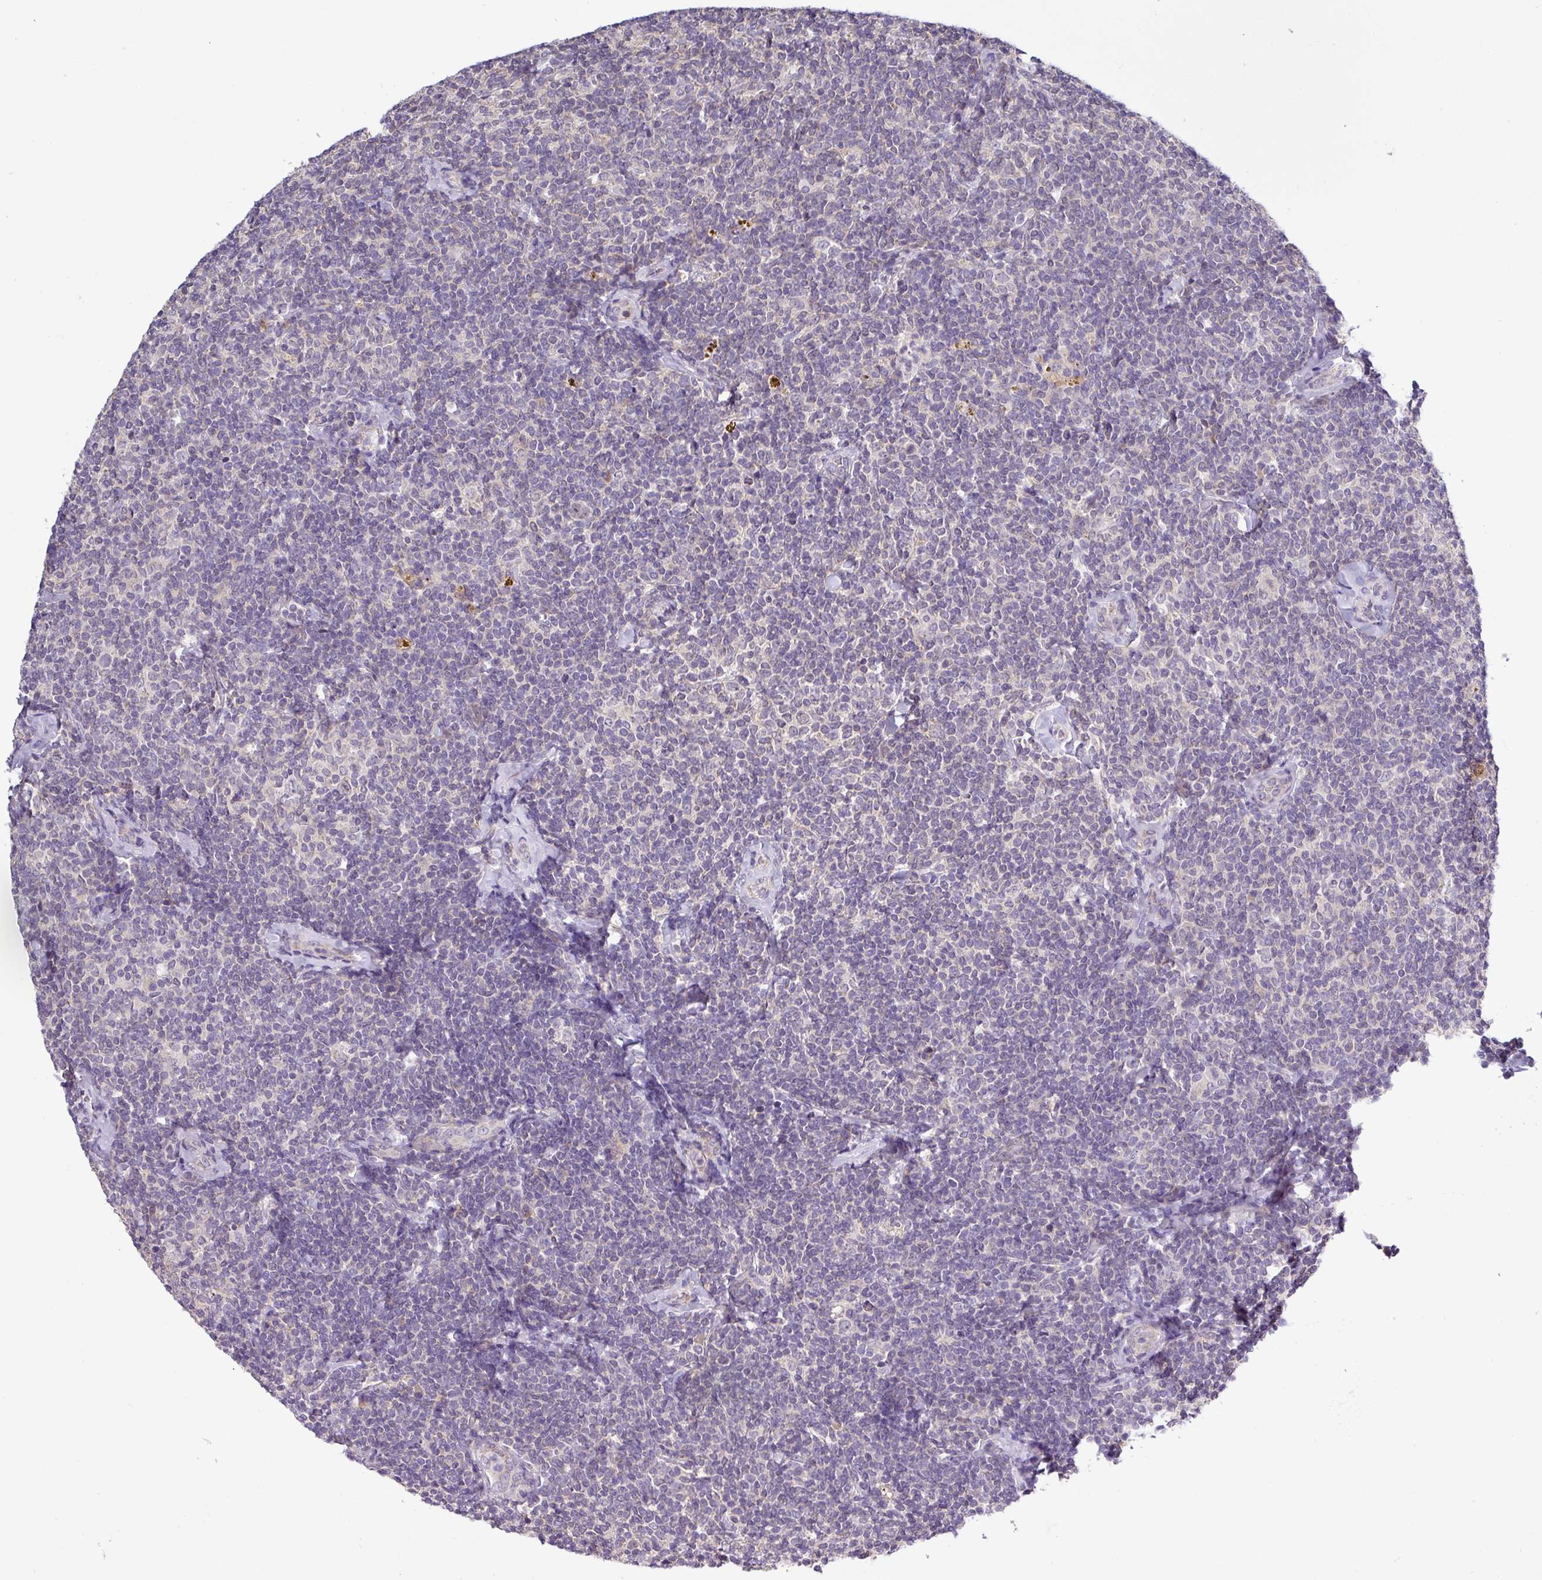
{"staining": {"intensity": "negative", "quantity": "none", "location": "none"}, "tissue": "lymphoma", "cell_type": "Tumor cells", "image_type": "cancer", "snomed": [{"axis": "morphology", "description": "Malignant lymphoma, non-Hodgkin's type, Low grade"}, {"axis": "topography", "description": "Lymph node"}], "caption": "This is an immunohistochemistry photomicrograph of human lymphoma. There is no positivity in tumor cells.", "gene": "SFTPB", "patient": {"sex": "female", "age": 56}}